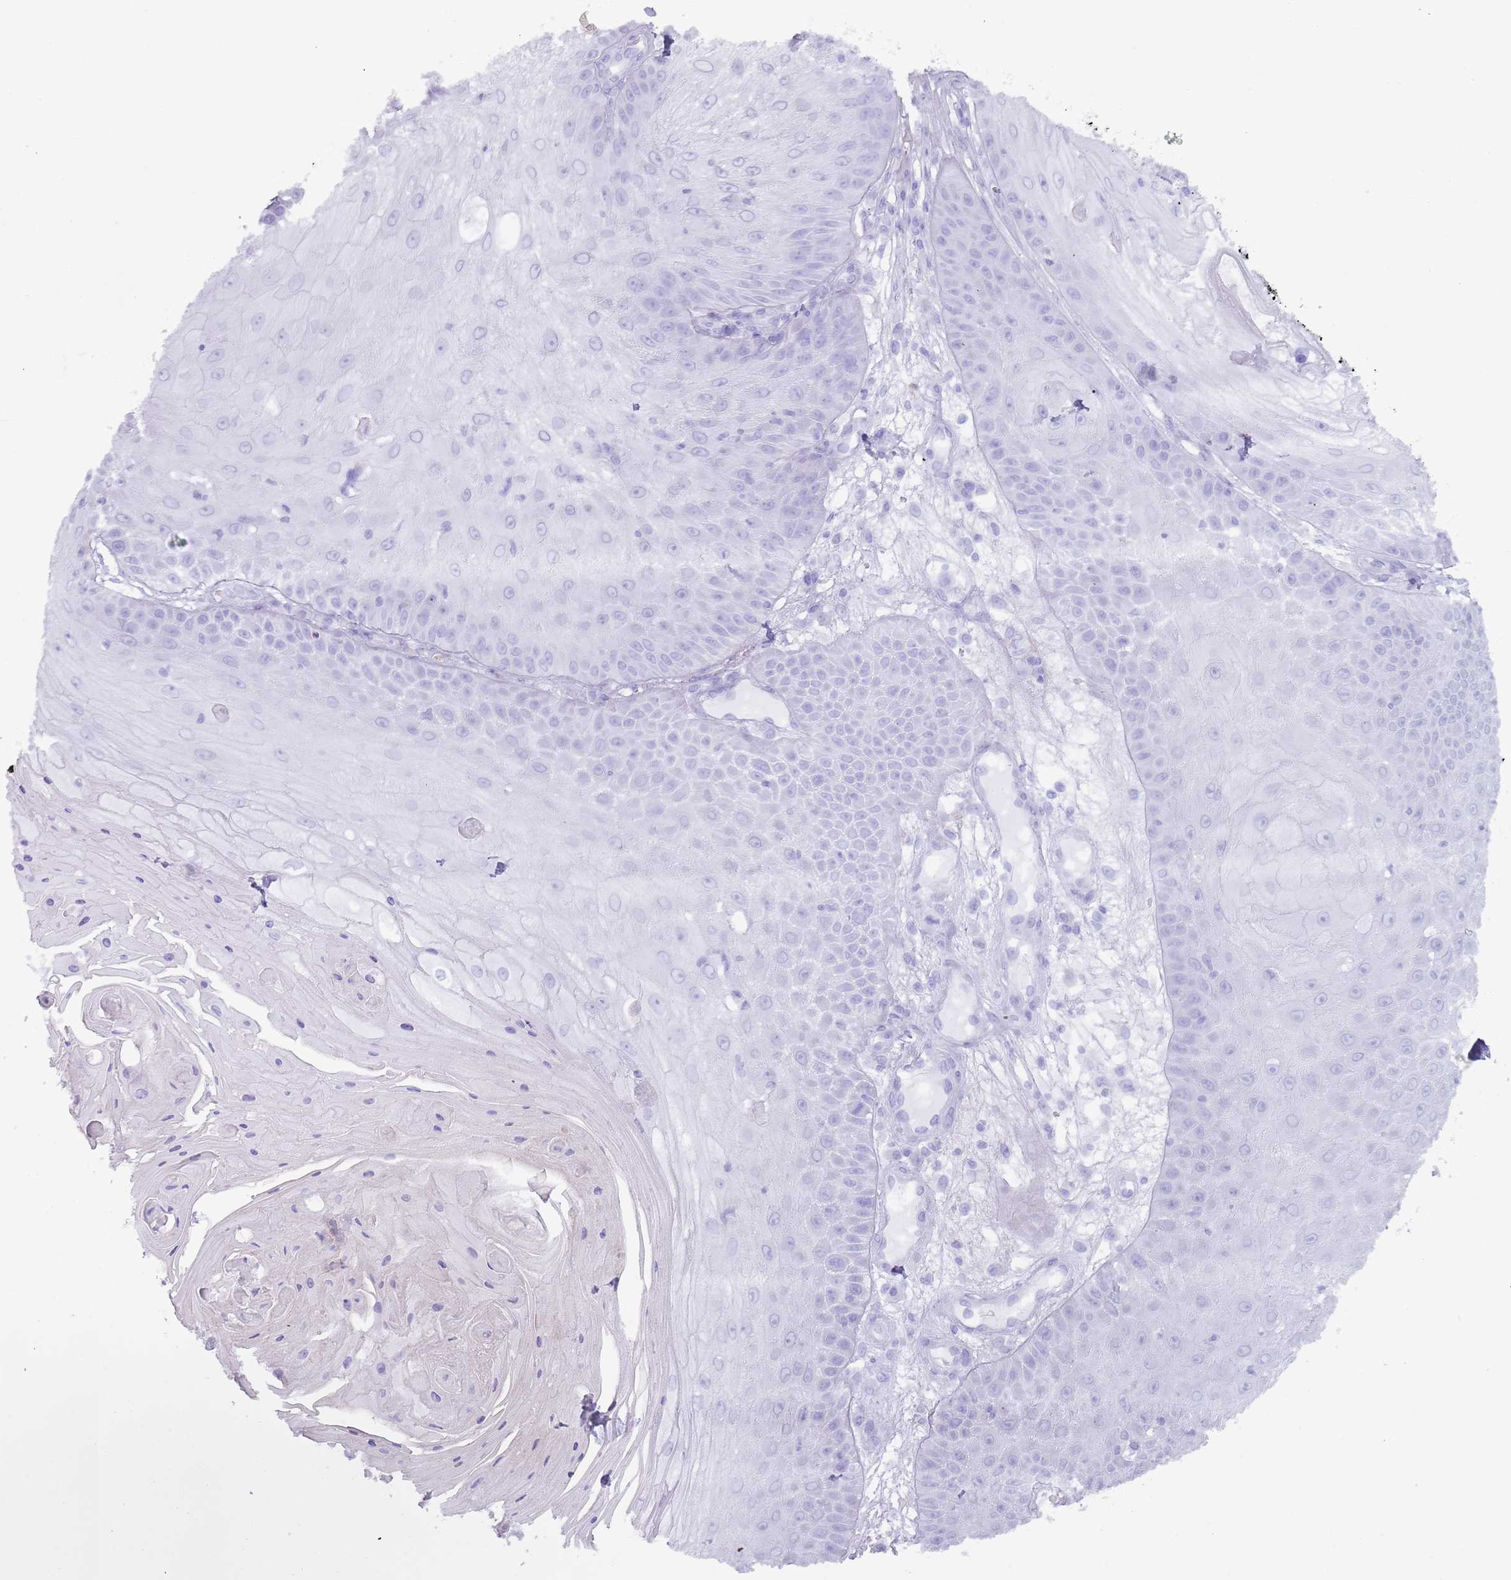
{"staining": {"intensity": "negative", "quantity": "none", "location": "none"}, "tissue": "skin cancer", "cell_type": "Tumor cells", "image_type": "cancer", "snomed": [{"axis": "morphology", "description": "Squamous cell carcinoma, NOS"}, {"axis": "topography", "description": "Skin"}], "caption": "Skin cancer was stained to show a protein in brown. There is no significant staining in tumor cells.", "gene": "TMEM251", "patient": {"sex": "male", "age": 70}}